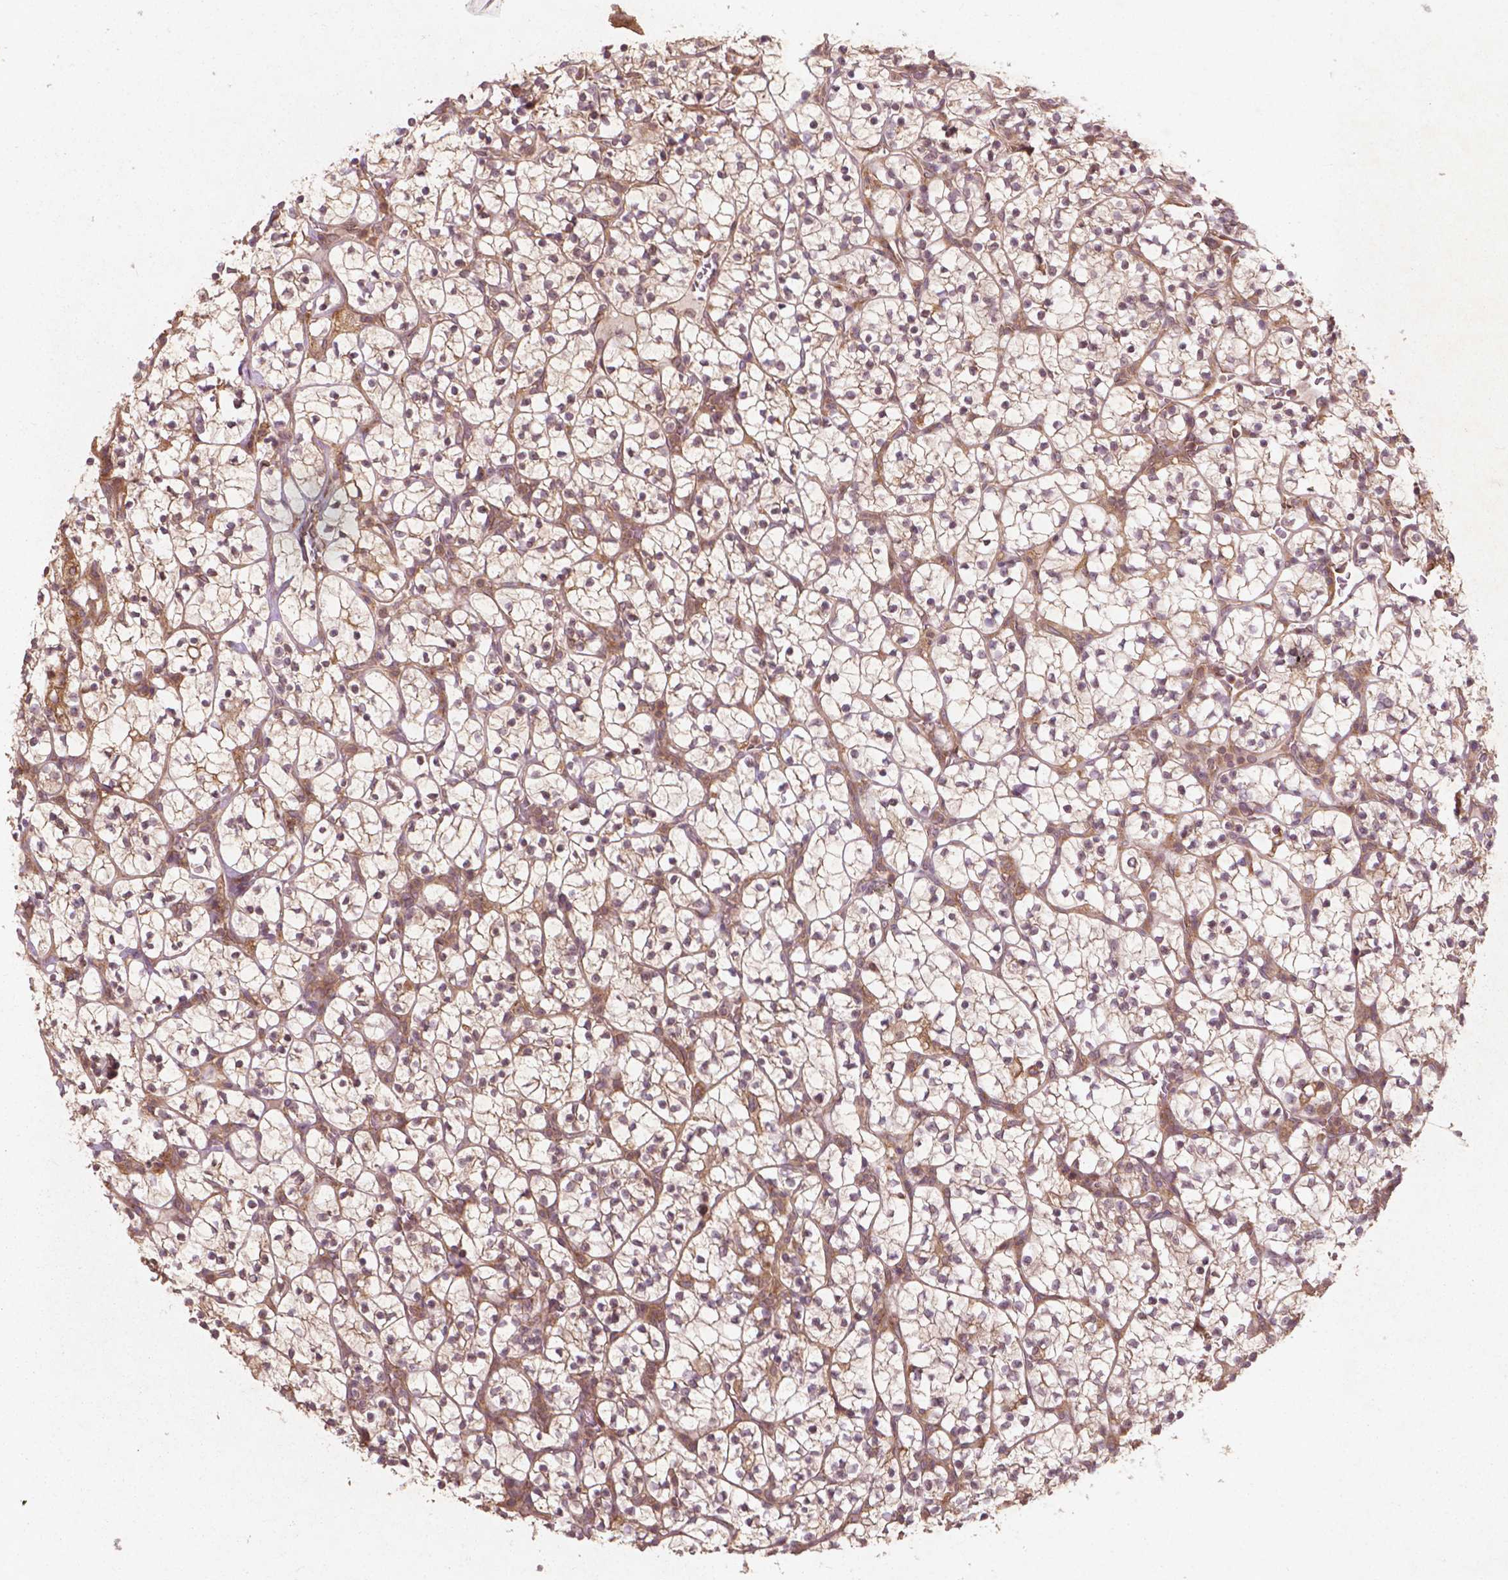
{"staining": {"intensity": "weak", "quantity": ">75%", "location": "cytoplasmic/membranous"}, "tissue": "renal cancer", "cell_type": "Tumor cells", "image_type": "cancer", "snomed": [{"axis": "morphology", "description": "Adenocarcinoma, NOS"}, {"axis": "topography", "description": "Kidney"}], "caption": "Tumor cells demonstrate low levels of weak cytoplasmic/membranous staining in approximately >75% of cells in human adenocarcinoma (renal).", "gene": "CYFIP2", "patient": {"sex": "female", "age": 89}}